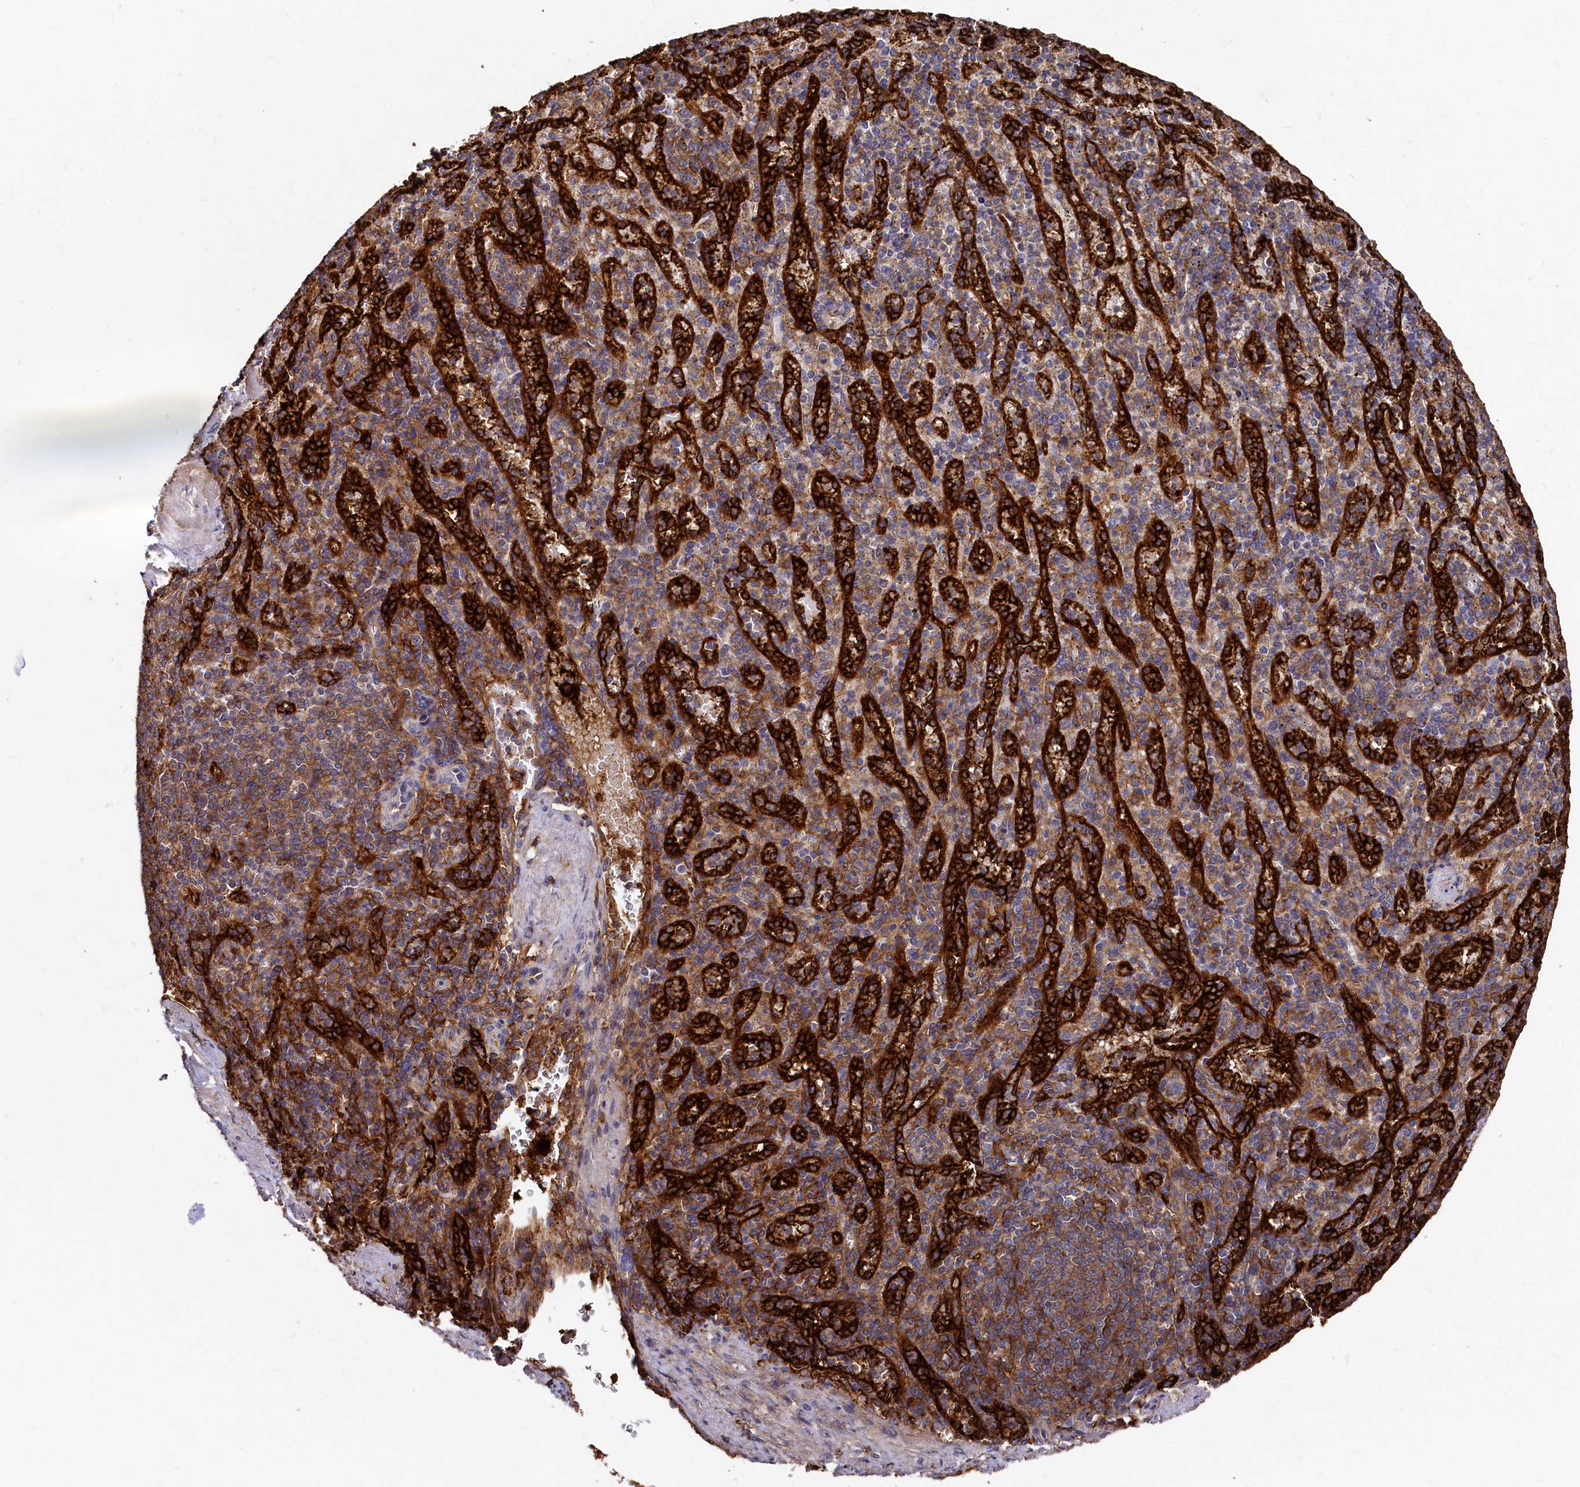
{"staining": {"intensity": "moderate", "quantity": ">75%", "location": "cytoplasmic/membranous"}, "tissue": "spleen", "cell_type": "Cells in red pulp", "image_type": "normal", "snomed": [{"axis": "morphology", "description": "Normal tissue, NOS"}, {"axis": "topography", "description": "Spleen"}], "caption": "An image showing moderate cytoplasmic/membranous staining in about >75% of cells in red pulp in unremarkable spleen, as visualized by brown immunohistochemical staining.", "gene": "PLEKHO2", "patient": {"sex": "female", "age": 74}}